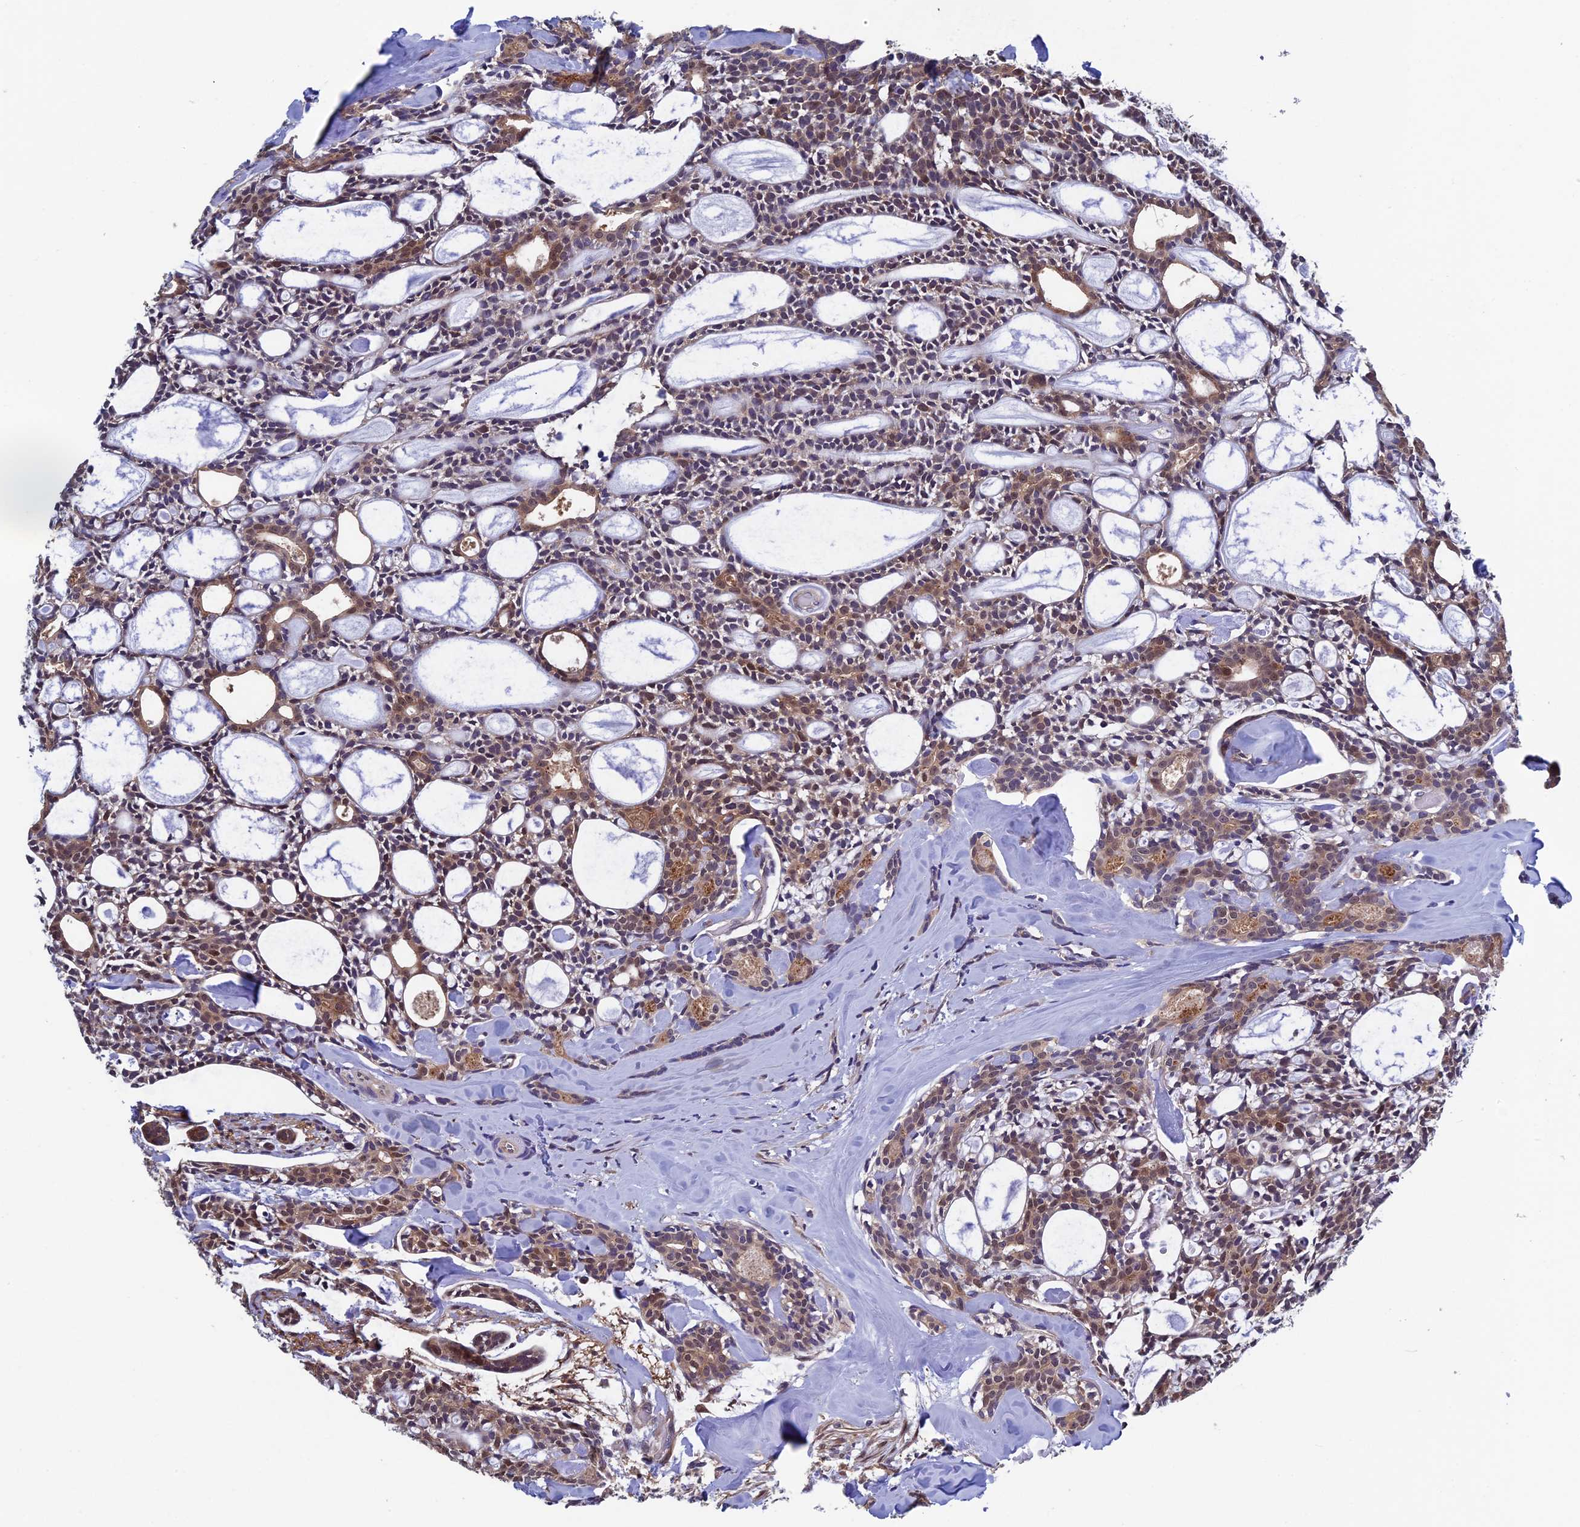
{"staining": {"intensity": "strong", "quantity": "25%-75%", "location": "cytoplasmic/membranous,nuclear"}, "tissue": "head and neck cancer", "cell_type": "Tumor cells", "image_type": "cancer", "snomed": [{"axis": "morphology", "description": "Adenocarcinoma, NOS"}, {"axis": "topography", "description": "Salivary gland"}, {"axis": "topography", "description": "Head-Neck"}], "caption": "Head and neck cancer stained with a protein marker reveals strong staining in tumor cells.", "gene": "LCMT1", "patient": {"sex": "male", "age": 55}}